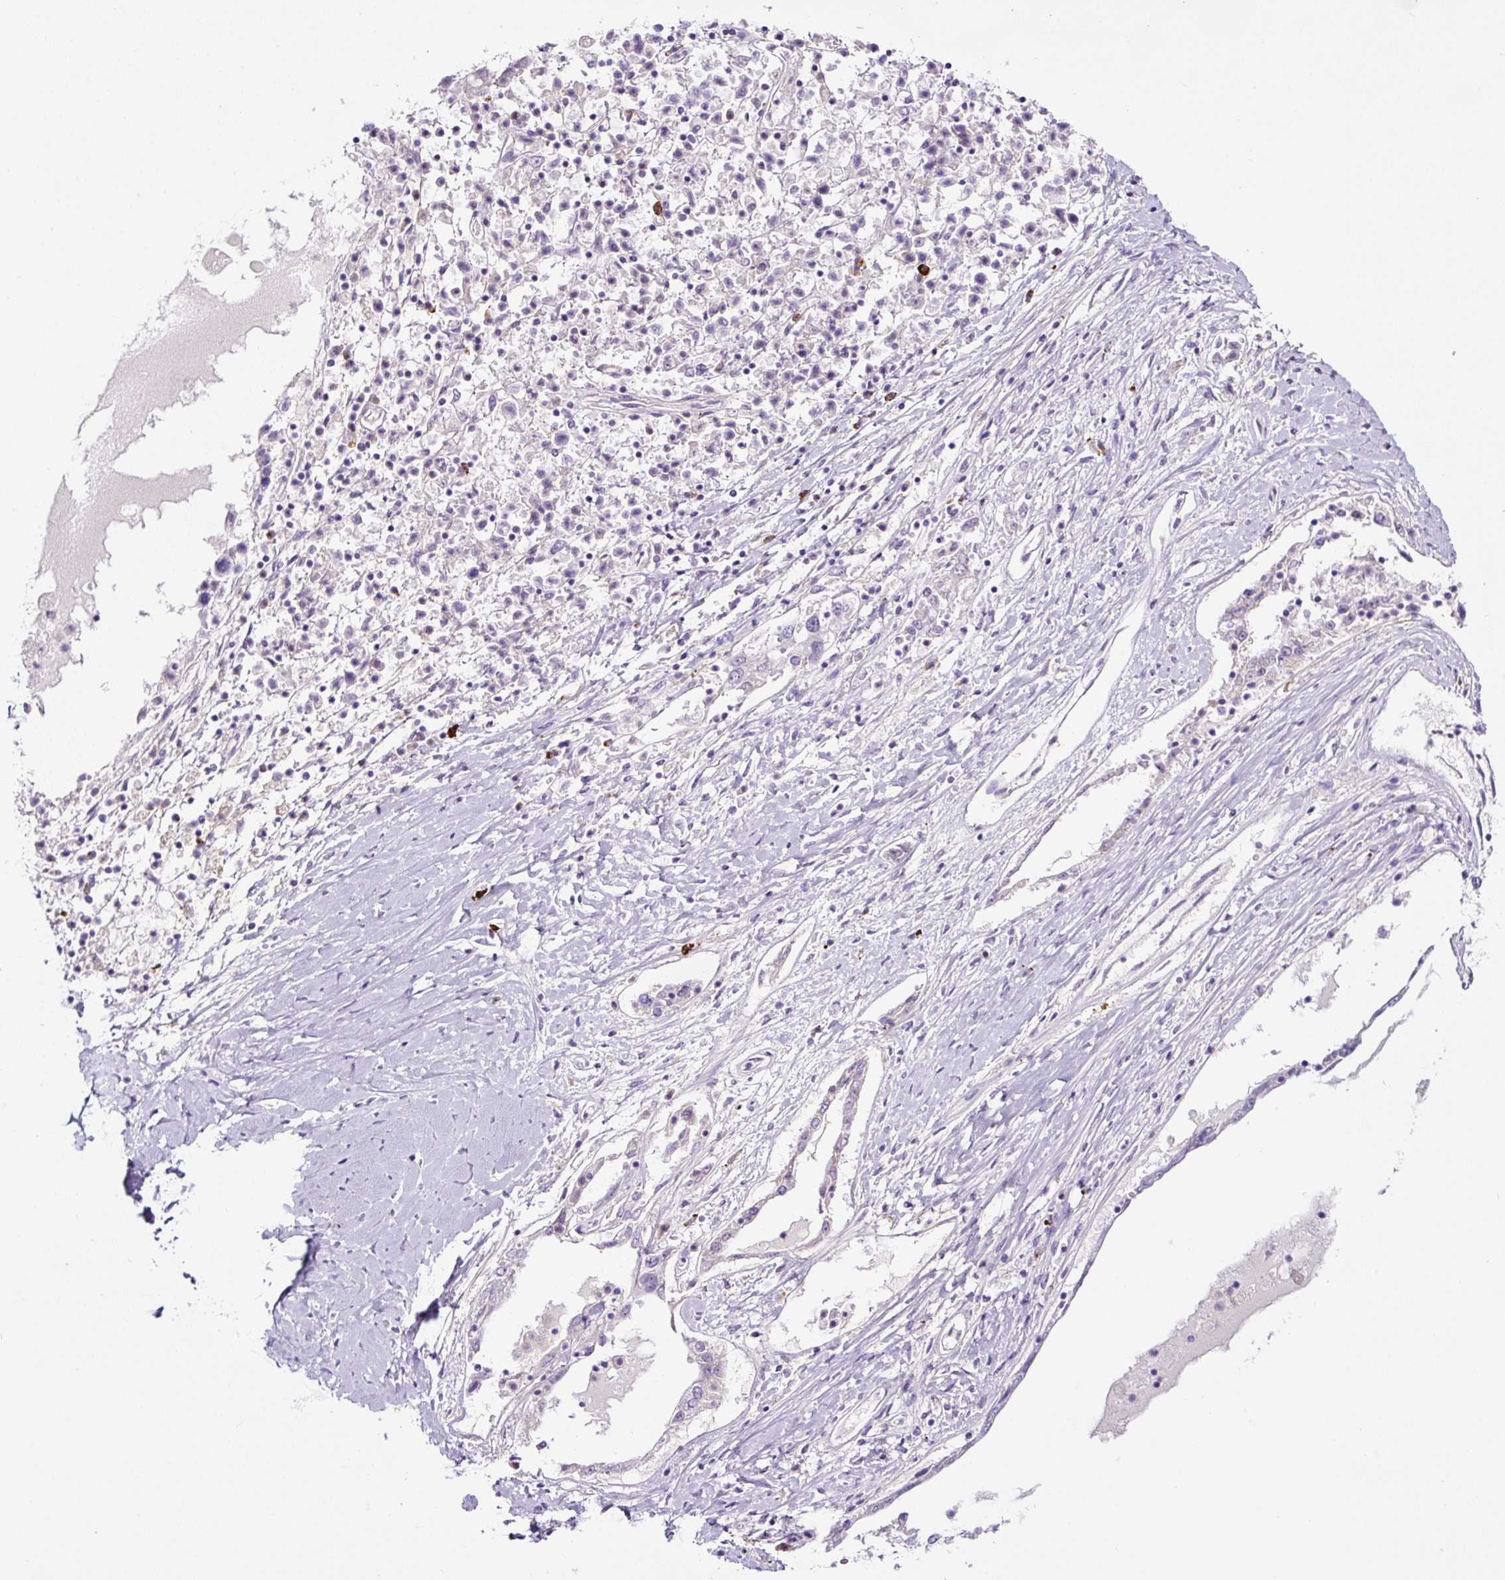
{"staining": {"intensity": "negative", "quantity": "none", "location": "none"}, "tissue": "ovarian cancer", "cell_type": "Tumor cells", "image_type": "cancer", "snomed": [{"axis": "morphology", "description": "Carcinoma, endometroid"}, {"axis": "topography", "description": "Ovary"}], "caption": "High magnification brightfield microscopy of ovarian cancer stained with DAB (3,3'-diaminobenzidine) (brown) and counterstained with hematoxylin (blue): tumor cells show no significant staining.", "gene": "RNF212B", "patient": {"sex": "female", "age": 62}}